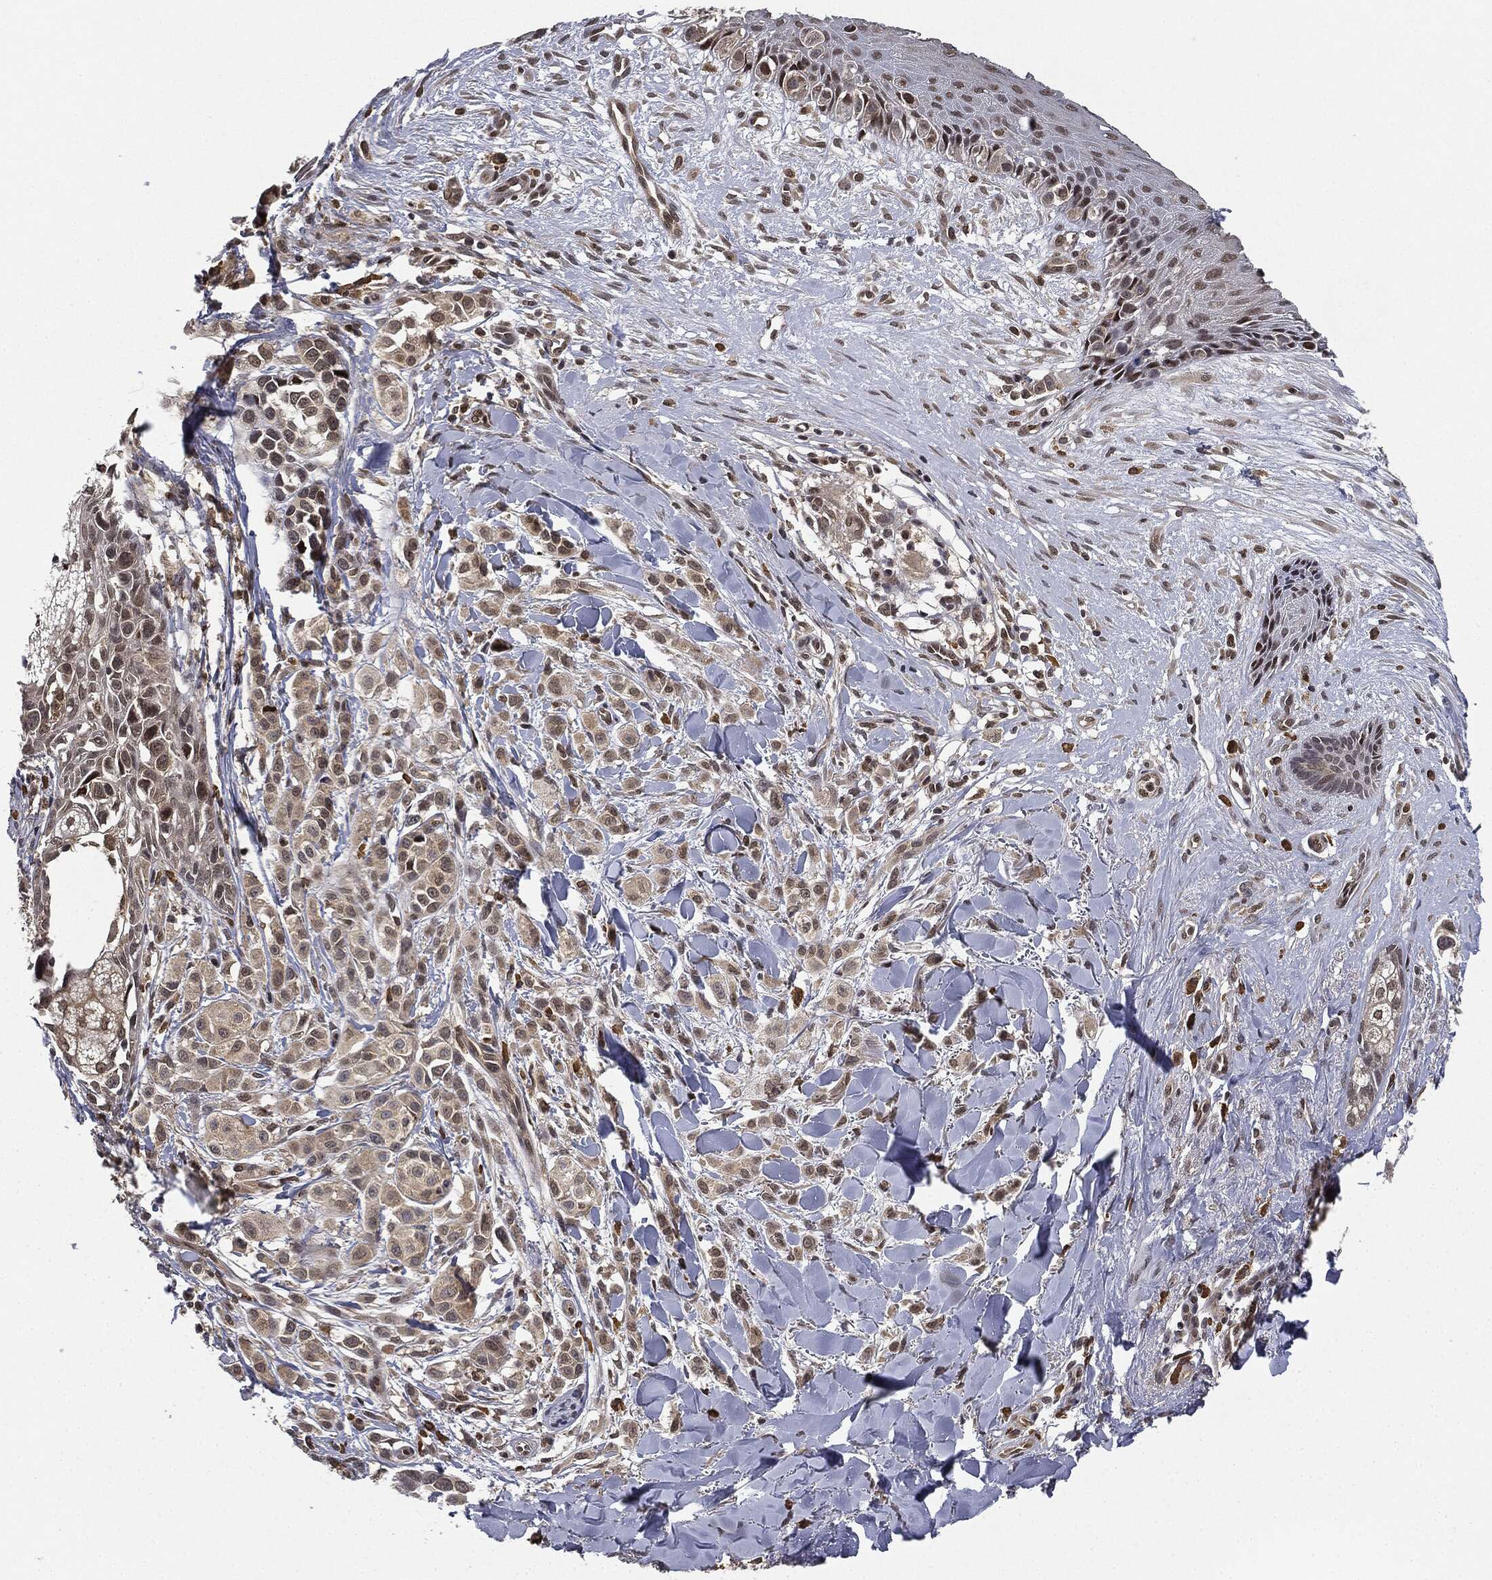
{"staining": {"intensity": "negative", "quantity": "none", "location": "none"}, "tissue": "melanoma", "cell_type": "Tumor cells", "image_type": "cancer", "snomed": [{"axis": "morphology", "description": "Malignant melanoma, NOS"}, {"axis": "topography", "description": "Skin"}], "caption": "Image shows no significant protein positivity in tumor cells of melanoma.", "gene": "TBC1D22A", "patient": {"sex": "male", "age": 57}}